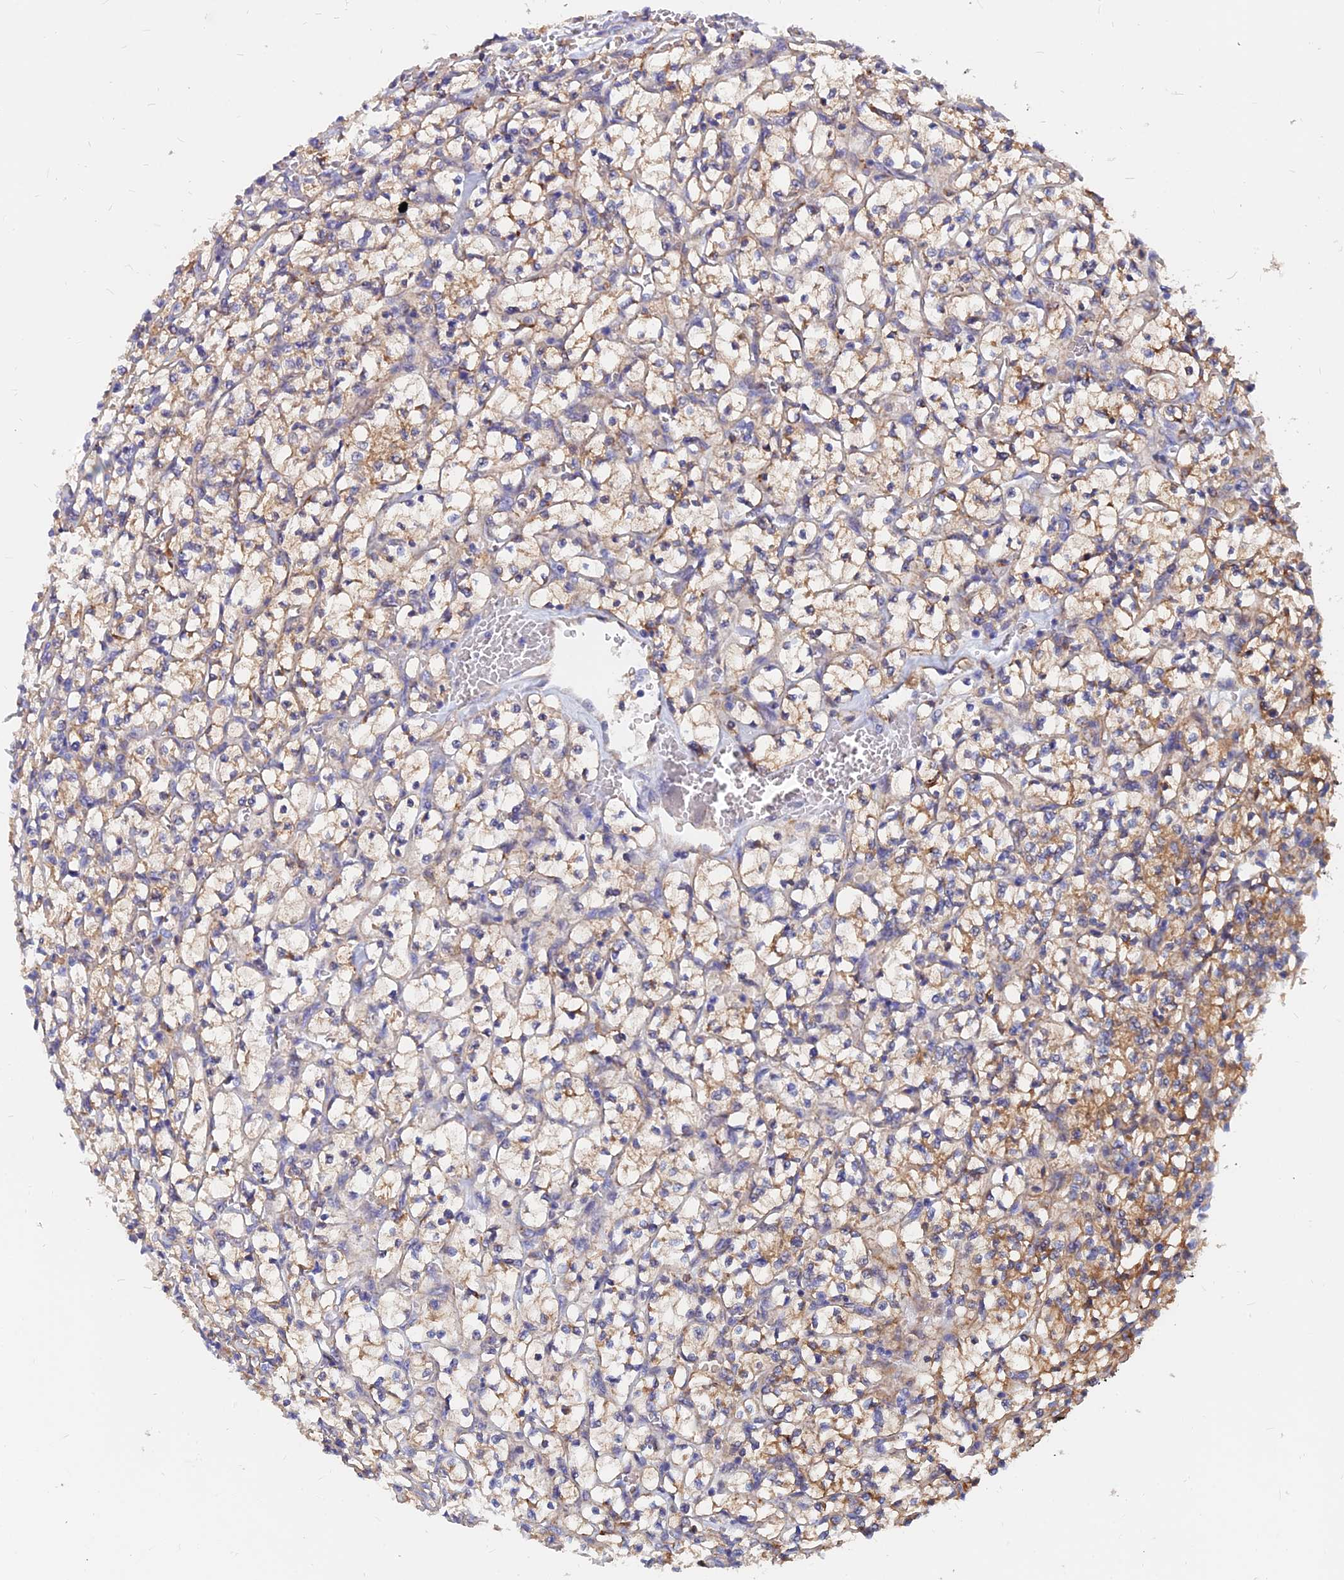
{"staining": {"intensity": "moderate", "quantity": "25%-75%", "location": "cytoplasmic/membranous"}, "tissue": "renal cancer", "cell_type": "Tumor cells", "image_type": "cancer", "snomed": [{"axis": "morphology", "description": "Adenocarcinoma, NOS"}, {"axis": "topography", "description": "Kidney"}], "caption": "This photomicrograph demonstrates renal cancer stained with immunohistochemistry (IHC) to label a protein in brown. The cytoplasmic/membranous of tumor cells show moderate positivity for the protein. Nuclei are counter-stained blue.", "gene": "CDK18", "patient": {"sex": "female", "age": 64}}